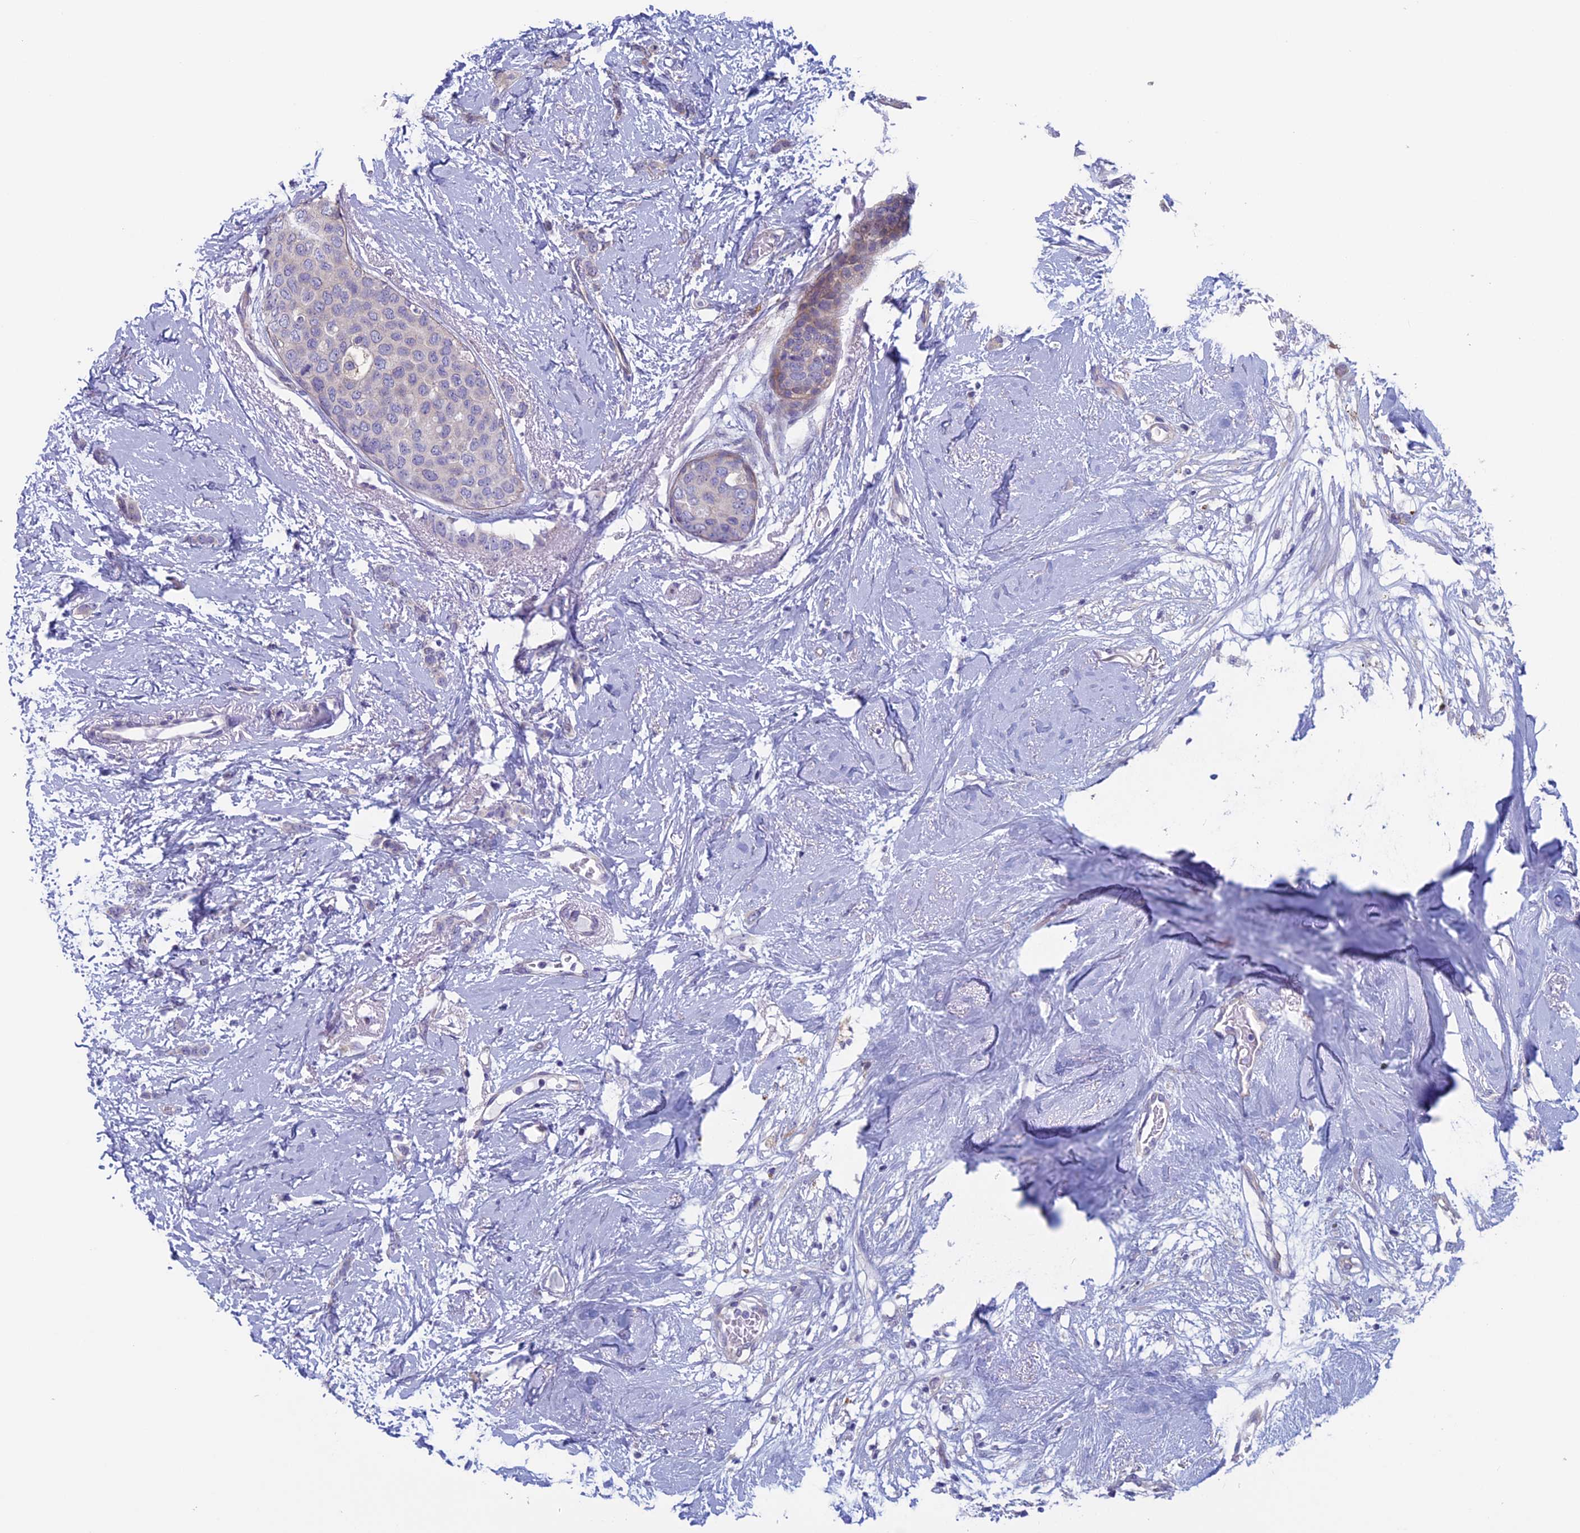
{"staining": {"intensity": "negative", "quantity": "none", "location": "none"}, "tissue": "breast cancer", "cell_type": "Tumor cells", "image_type": "cancer", "snomed": [{"axis": "morphology", "description": "Duct carcinoma"}, {"axis": "topography", "description": "Breast"}], "caption": "Tumor cells are negative for brown protein staining in infiltrating ductal carcinoma (breast).", "gene": "CNOT6L", "patient": {"sex": "female", "age": 72}}